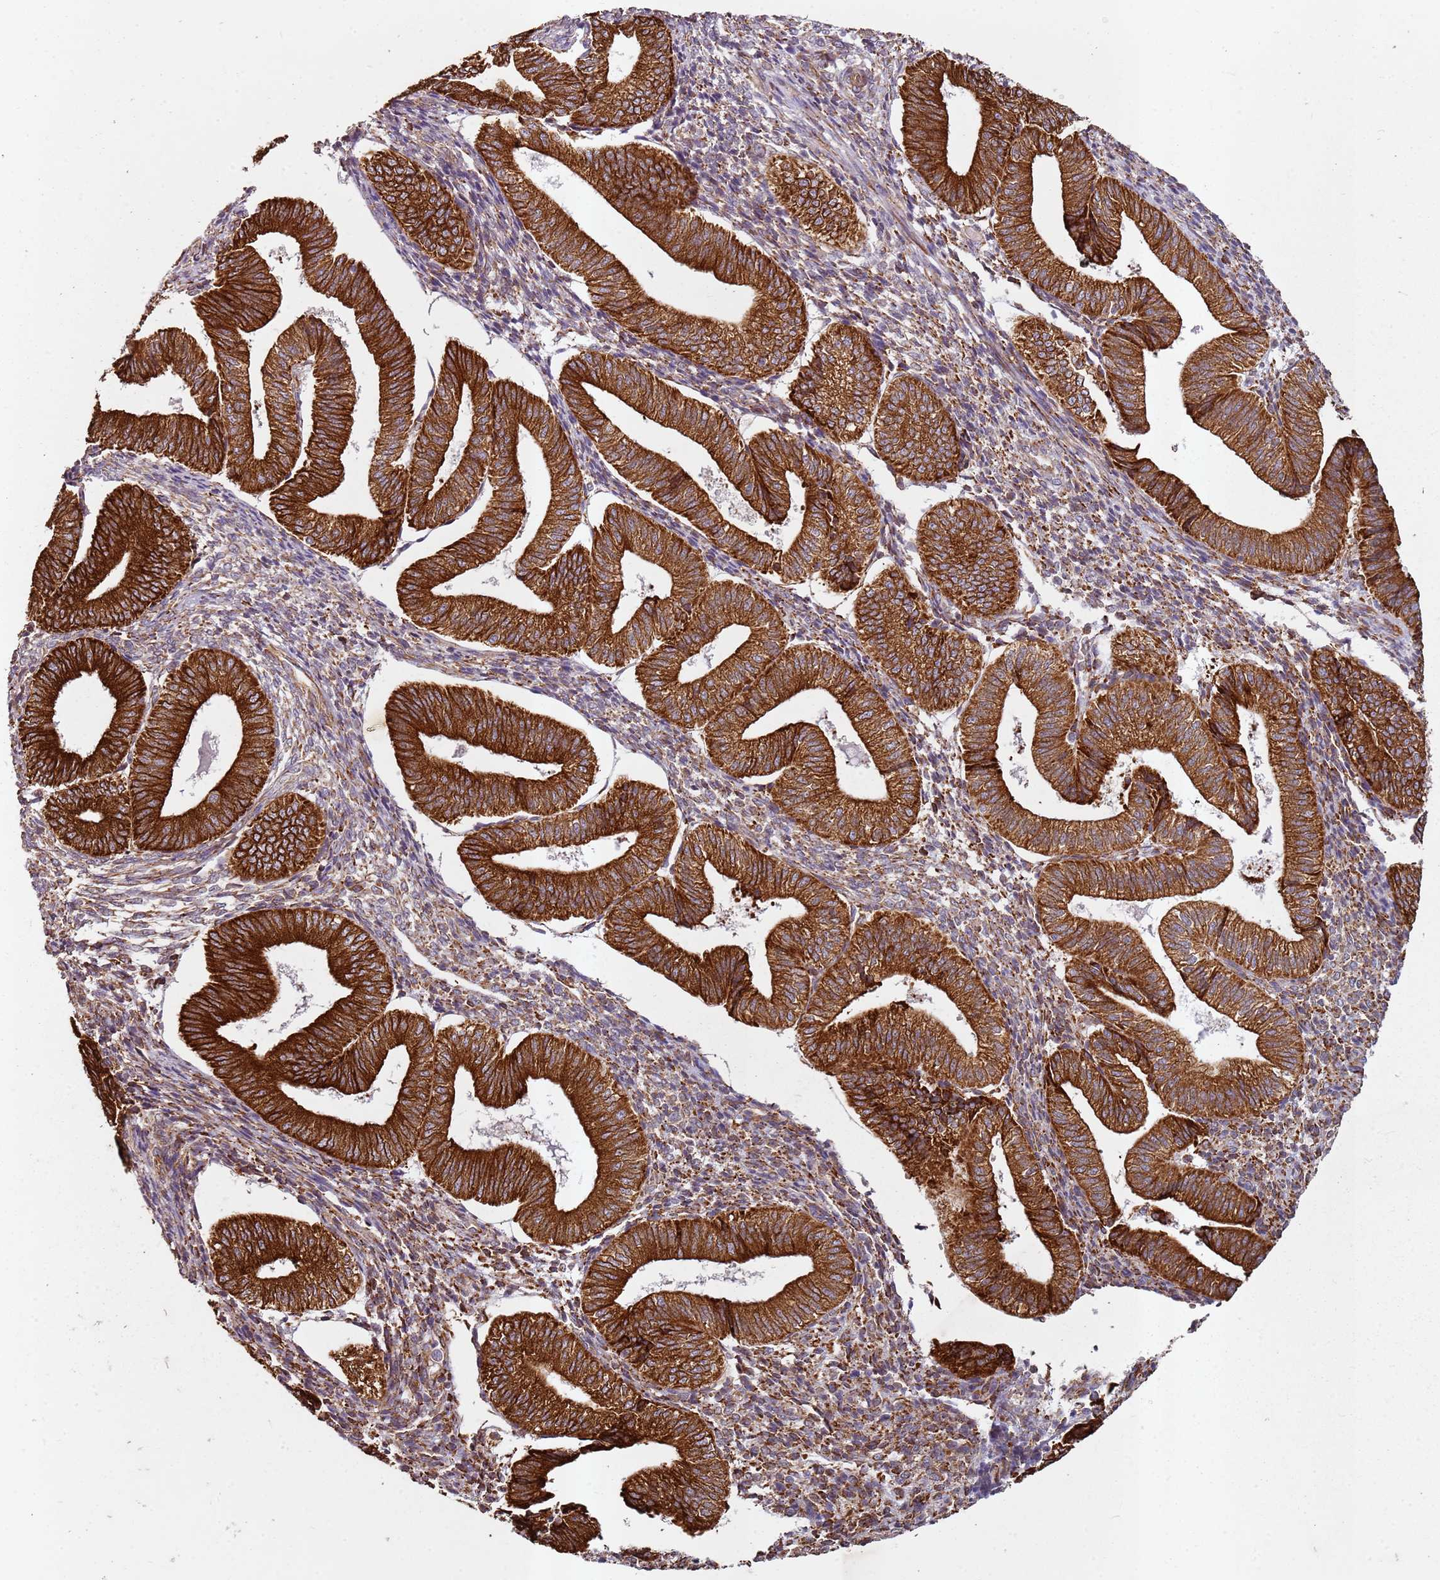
{"staining": {"intensity": "moderate", "quantity": ">75%", "location": "cytoplasmic/membranous"}, "tissue": "endometrium", "cell_type": "Cells in endometrial stroma", "image_type": "normal", "snomed": [{"axis": "morphology", "description": "Normal tissue, NOS"}, {"axis": "topography", "description": "Endometrium"}], "caption": "Protein expression analysis of benign endometrium shows moderate cytoplasmic/membranous expression in about >75% of cells in endometrial stroma.", "gene": "ARFRP1", "patient": {"sex": "female", "age": 34}}